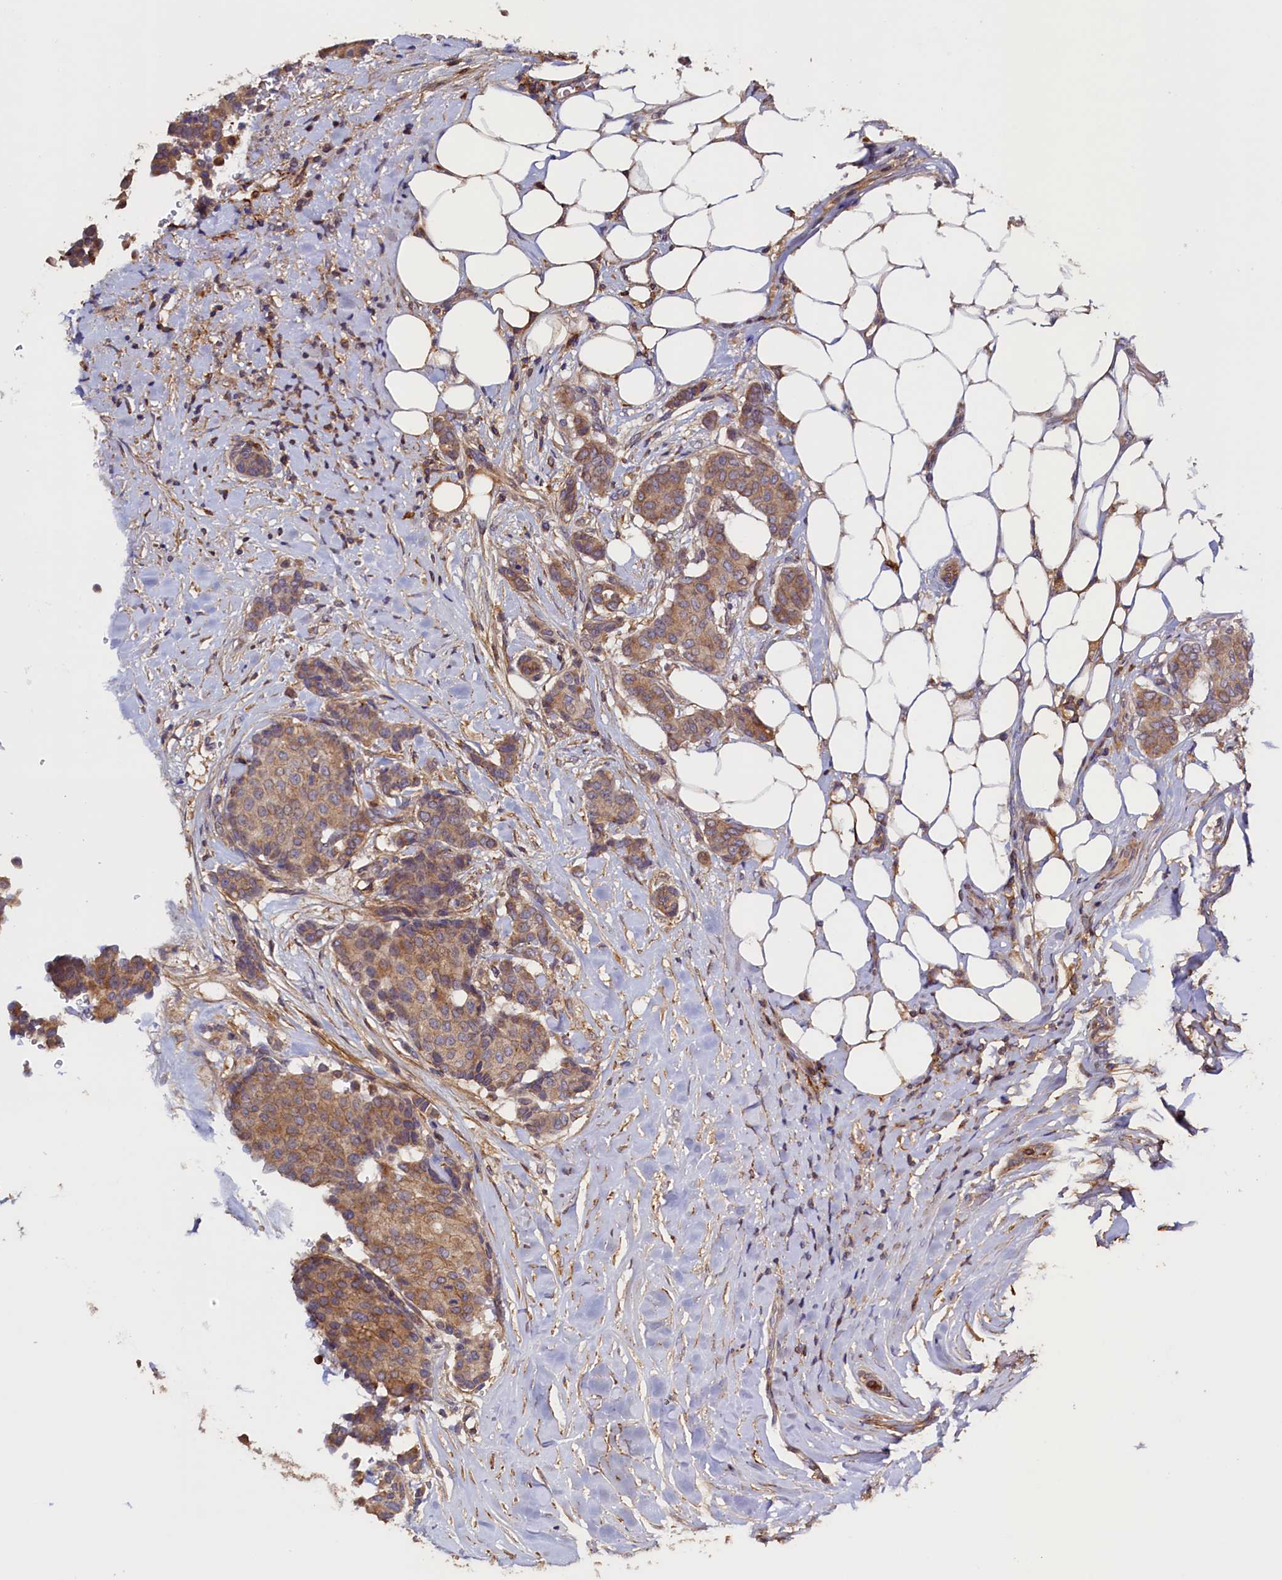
{"staining": {"intensity": "moderate", "quantity": ">75%", "location": "cytoplasmic/membranous"}, "tissue": "breast cancer", "cell_type": "Tumor cells", "image_type": "cancer", "snomed": [{"axis": "morphology", "description": "Duct carcinoma"}, {"axis": "topography", "description": "Breast"}], "caption": "This is an image of immunohistochemistry (IHC) staining of breast cancer, which shows moderate expression in the cytoplasmic/membranous of tumor cells.", "gene": "DUOXA1", "patient": {"sex": "female", "age": 75}}